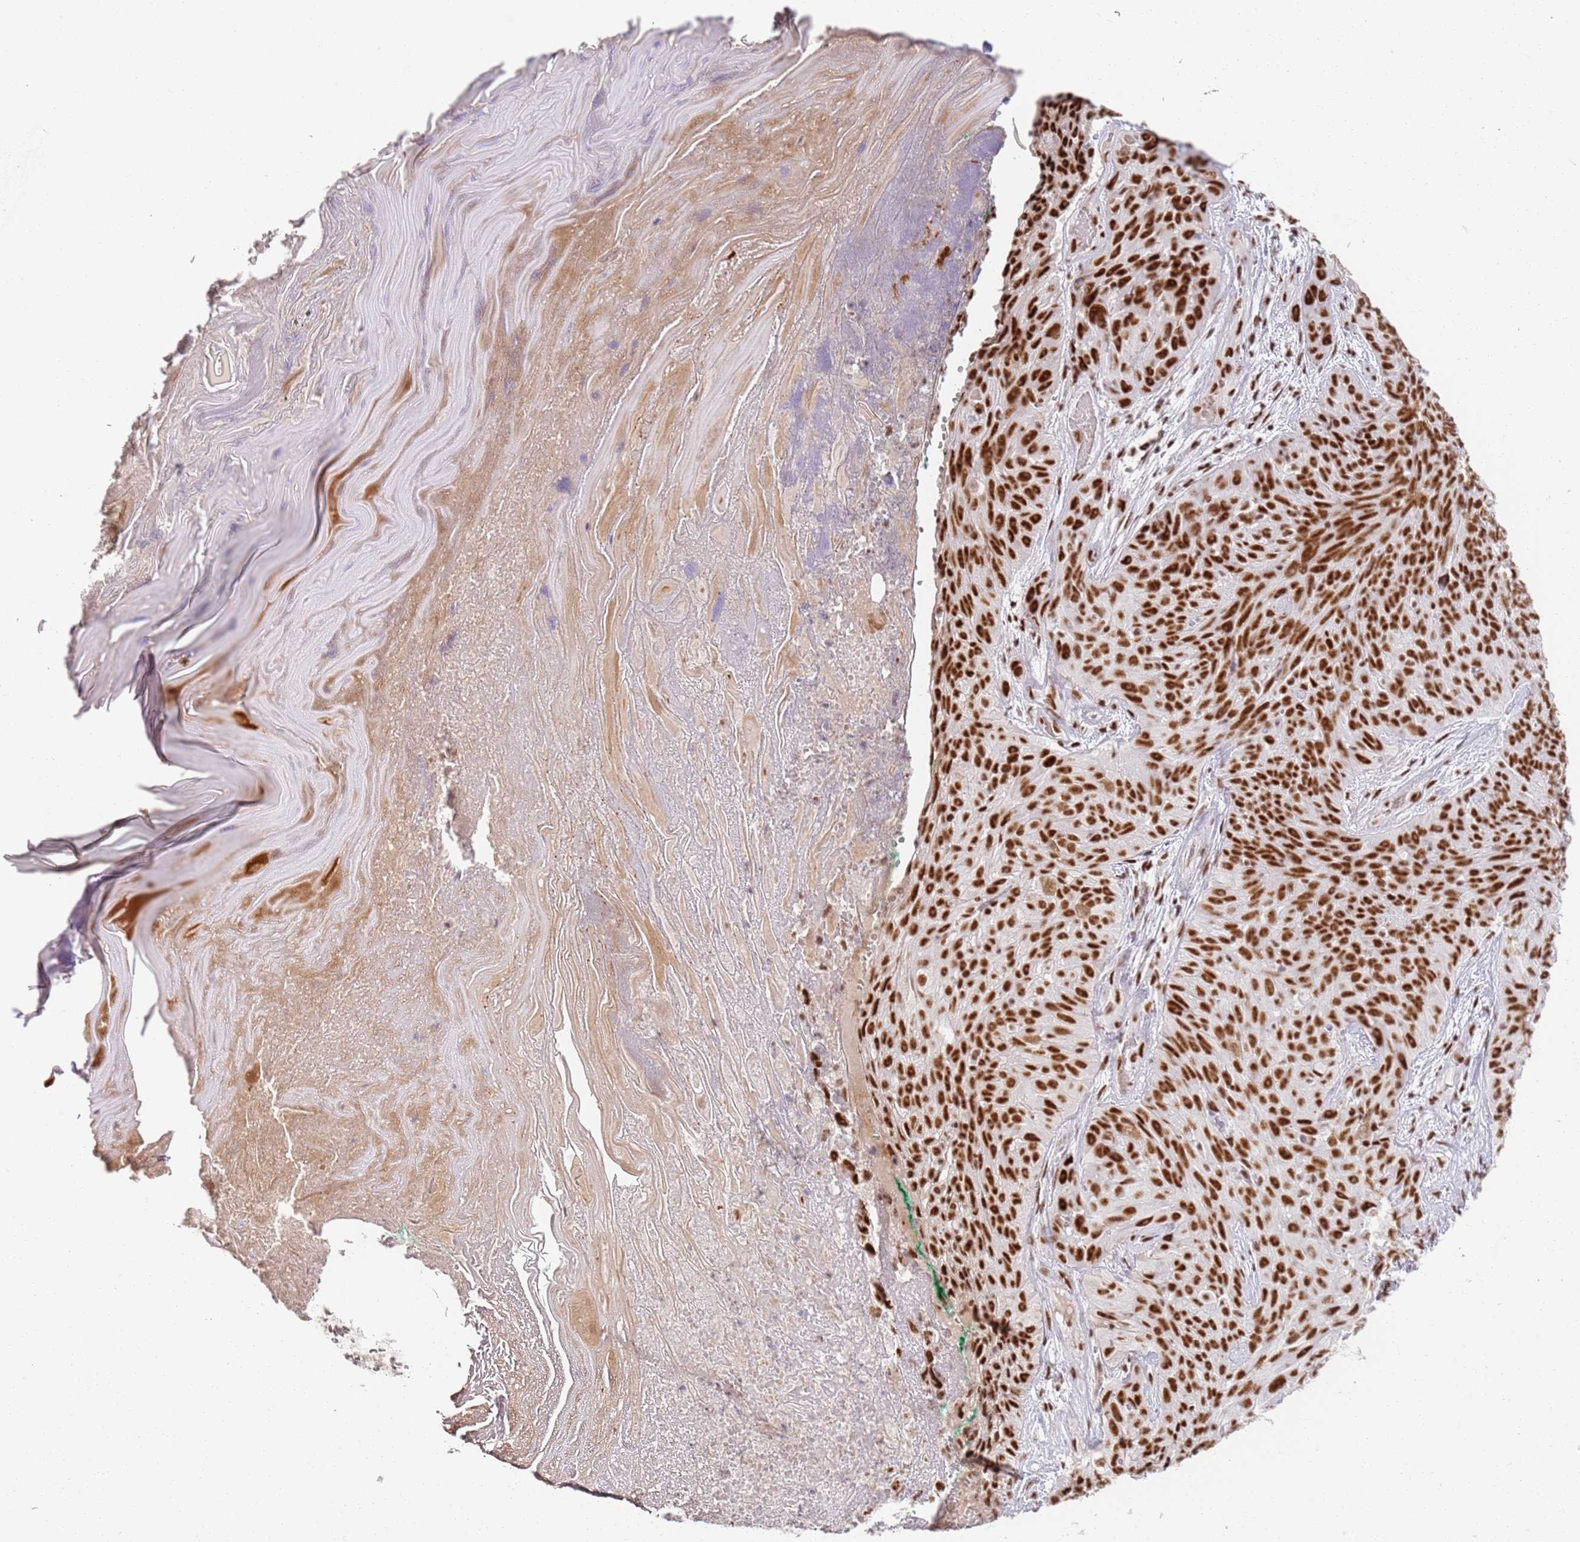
{"staining": {"intensity": "strong", "quantity": ">75%", "location": "nuclear"}, "tissue": "skin cancer", "cell_type": "Tumor cells", "image_type": "cancer", "snomed": [{"axis": "morphology", "description": "Squamous cell carcinoma, NOS"}, {"axis": "topography", "description": "Skin"}], "caption": "The image displays immunohistochemical staining of skin squamous cell carcinoma. There is strong nuclear staining is identified in approximately >75% of tumor cells.", "gene": "AKAP8L", "patient": {"sex": "female", "age": 87}}